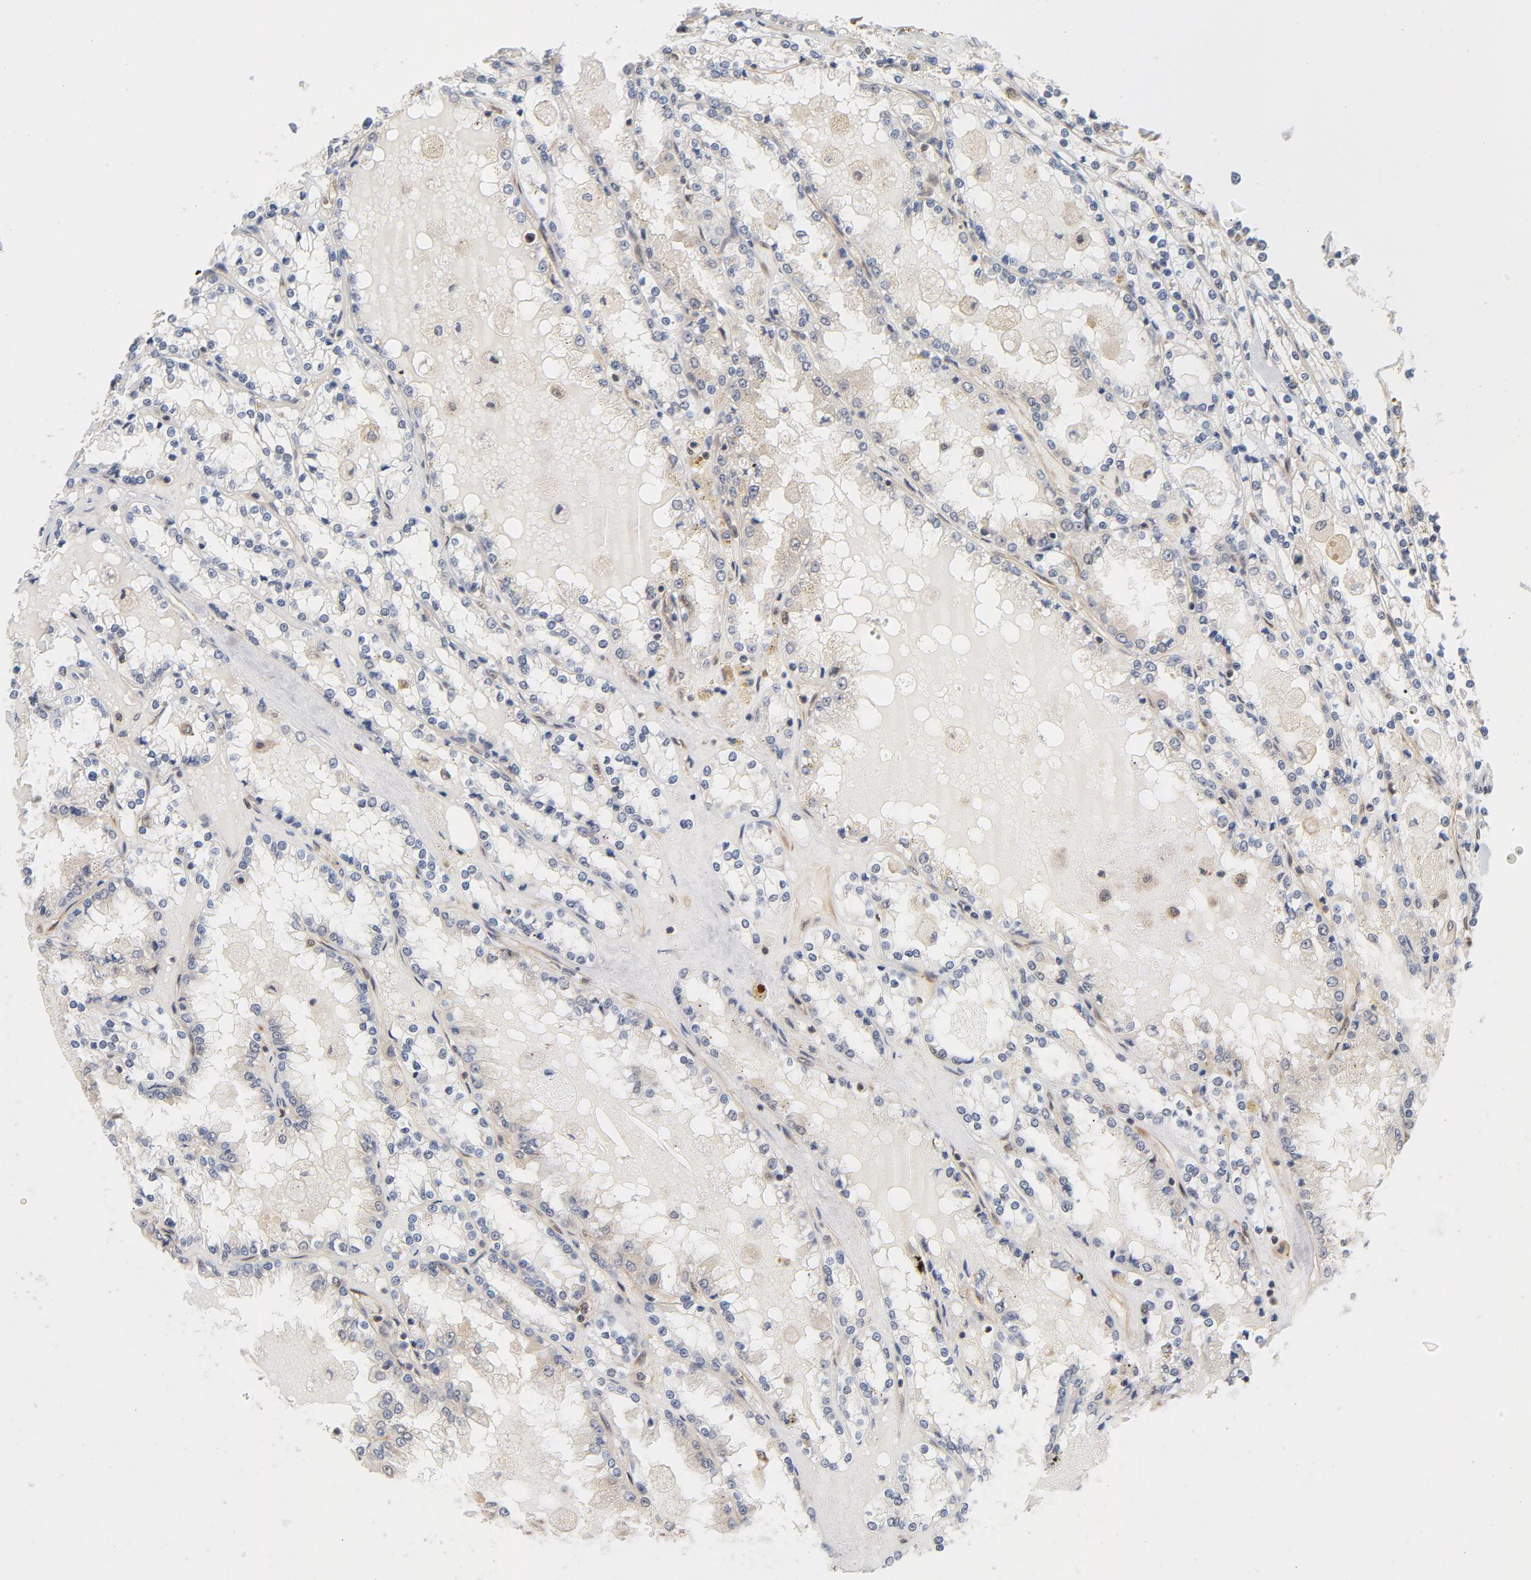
{"staining": {"intensity": "weak", "quantity": "25%-75%", "location": "cytoplasmic/membranous"}, "tissue": "renal cancer", "cell_type": "Tumor cells", "image_type": "cancer", "snomed": [{"axis": "morphology", "description": "Adenocarcinoma, NOS"}, {"axis": "topography", "description": "Kidney"}], "caption": "Immunohistochemistry (DAB (3,3'-diaminobenzidine)) staining of human renal cancer (adenocarcinoma) reveals weak cytoplasmic/membranous protein staining in approximately 25%-75% of tumor cells.", "gene": "CDC37", "patient": {"sex": "female", "age": 56}}